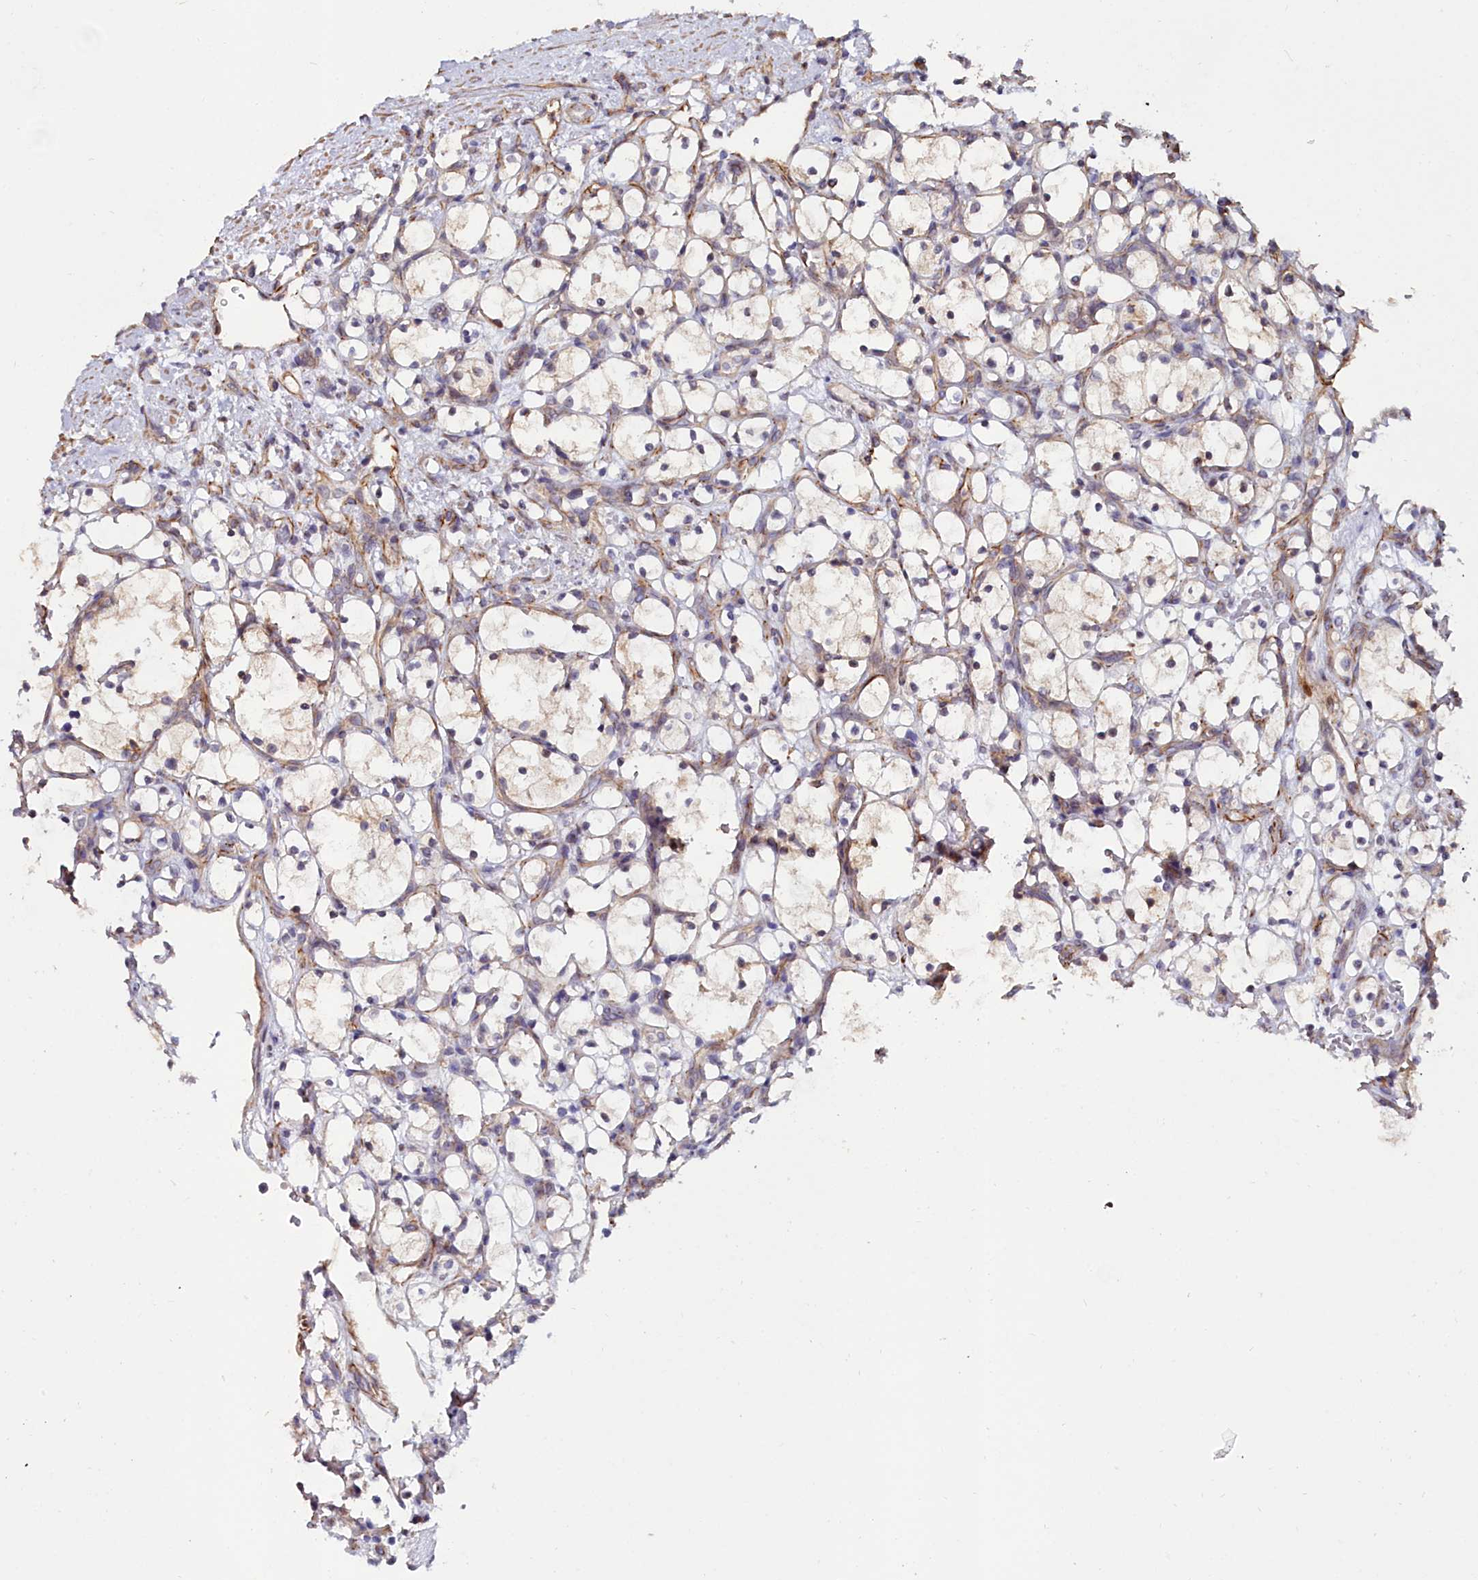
{"staining": {"intensity": "negative", "quantity": "none", "location": "none"}, "tissue": "renal cancer", "cell_type": "Tumor cells", "image_type": "cancer", "snomed": [{"axis": "morphology", "description": "Adenocarcinoma, NOS"}, {"axis": "topography", "description": "Kidney"}], "caption": "The micrograph reveals no staining of tumor cells in adenocarcinoma (renal).", "gene": "C4orf19", "patient": {"sex": "female", "age": 69}}